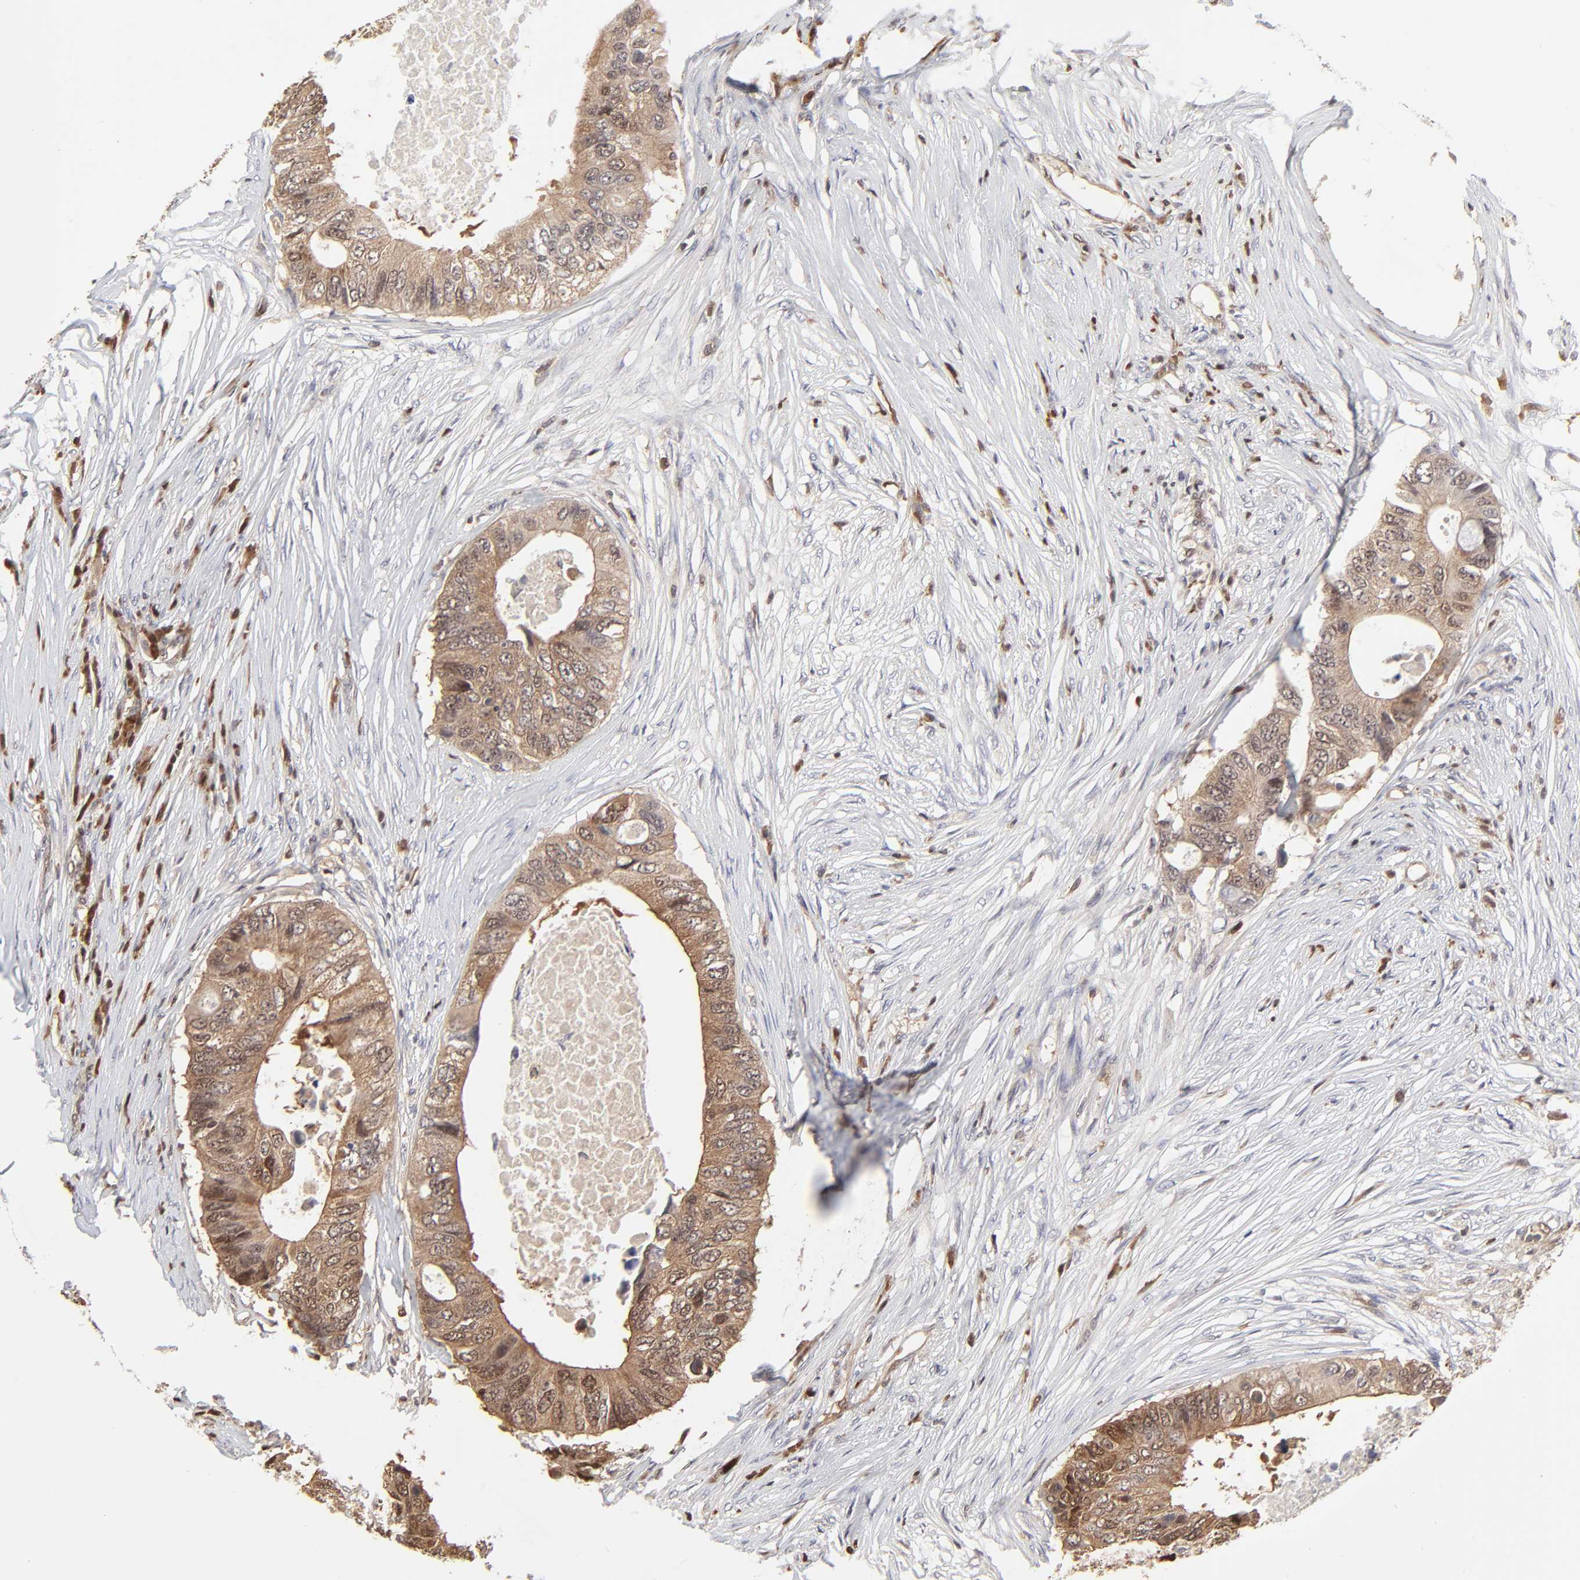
{"staining": {"intensity": "moderate", "quantity": ">75%", "location": "cytoplasmic/membranous"}, "tissue": "colorectal cancer", "cell_type": "Tumor cells", "image_type": "cancer", "snomed": [{"axis": "morphology", "description": "Adenocarcinoma, NOS"}, {"axis": "topography", "description": "Colon"}], "caption": "Adenocarcinoma (colorectal) was stained to show a protein in brown. There is medium levels of moderate cytoplasmic/membranous positivity in approximately >75% of tumor cells. (Brightfield microscopy of DAB IHC at high magnification).", "gene": "CASP3", "patient": {"sex": "male", "age": 71}}